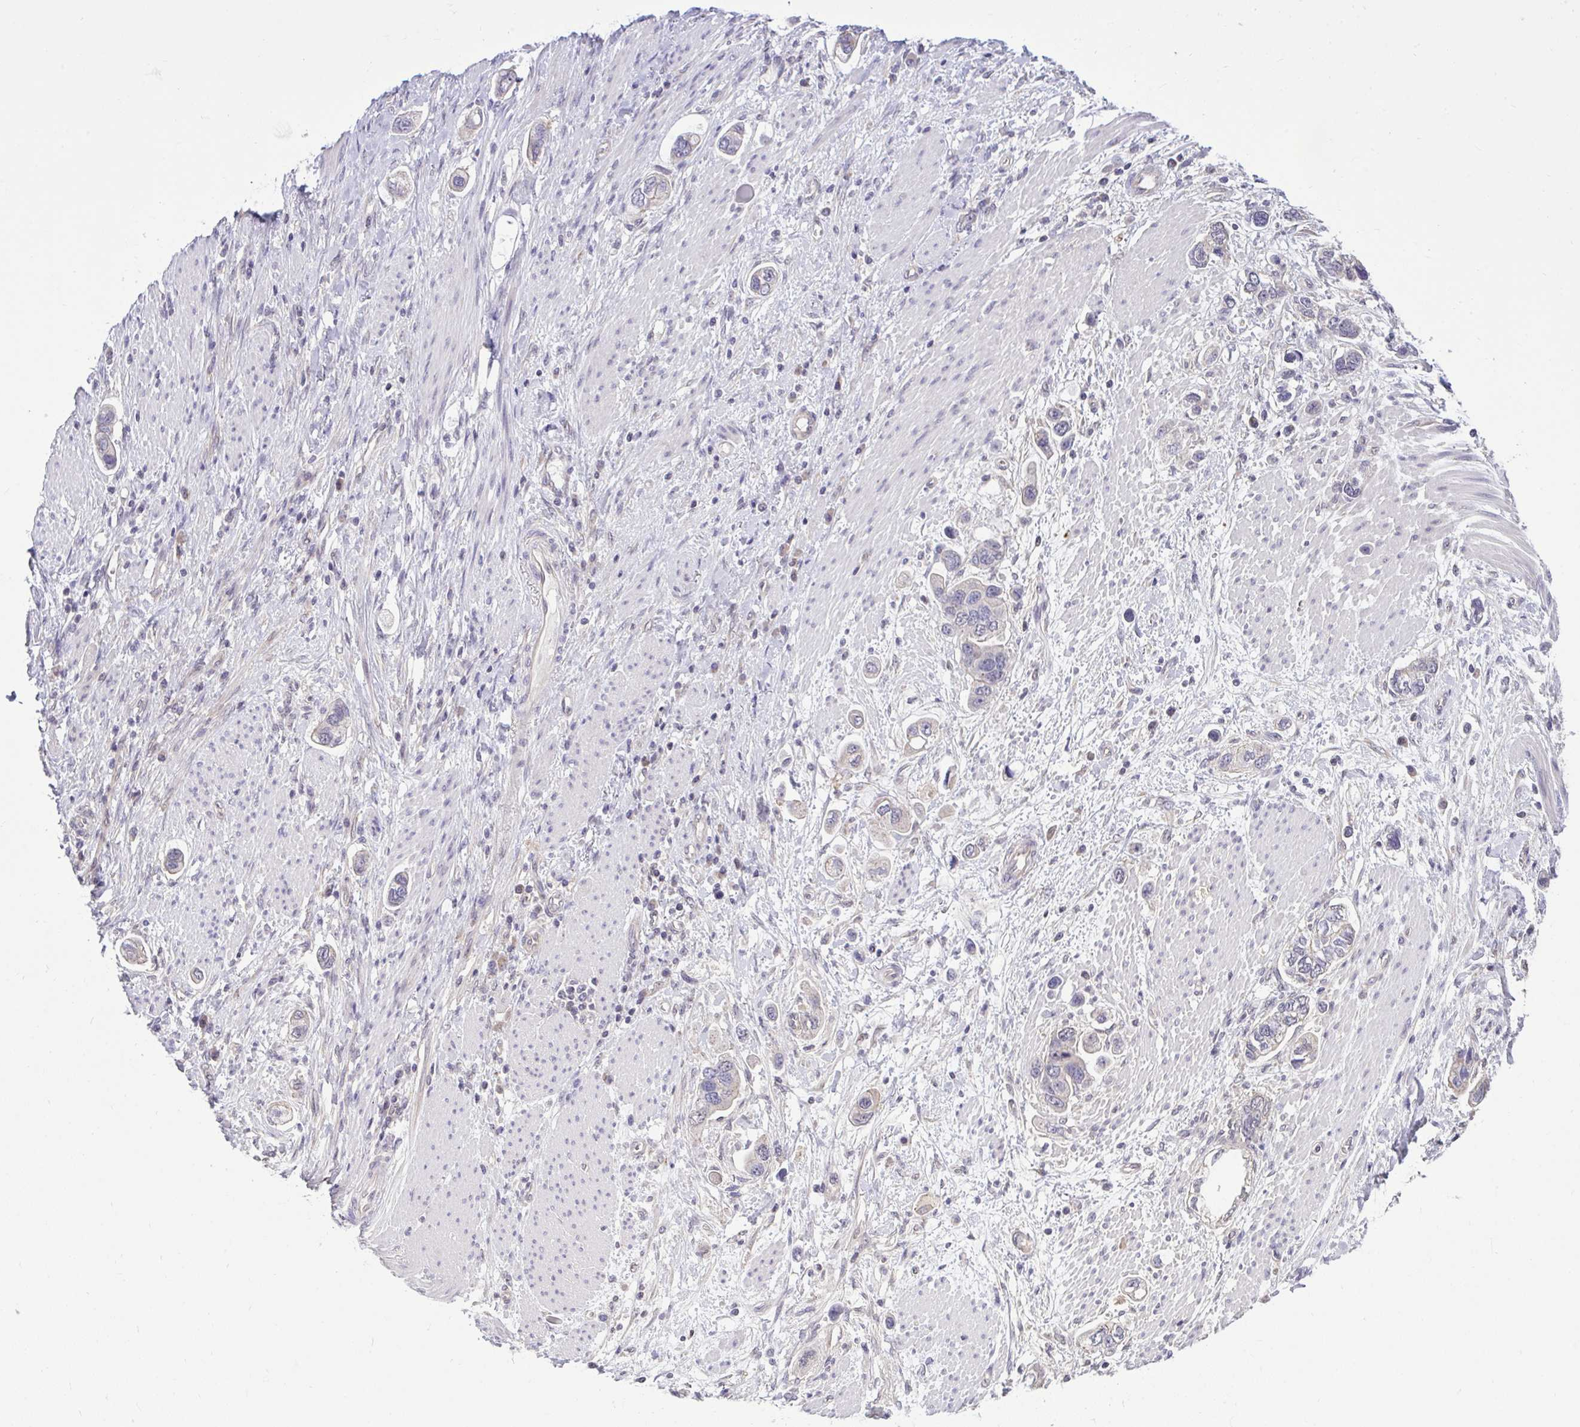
{"staining": {"intensity": "negative", "quantity": "none", "location": "none"}, "tissue": "stomach cancer", "cell_type": "Tumor cells", "image_type": "cancer", "snomed": [{"axis": "morphology", "description": "Adenocarcinoma, NOS"}, {"axis": "topography", "description": "Stomach, lower"}], "caption": "Immunohistochemistry histopathology image of stomach cancer stained for a protein (brown), which displays no positivity in tumor cells. (Brightfield microscopy of DAB (3,3'-diaminobenzidine) IHC at high magnification).", "gene": "CYP20A1", "patient": {"sex": "female", "age": 93}}